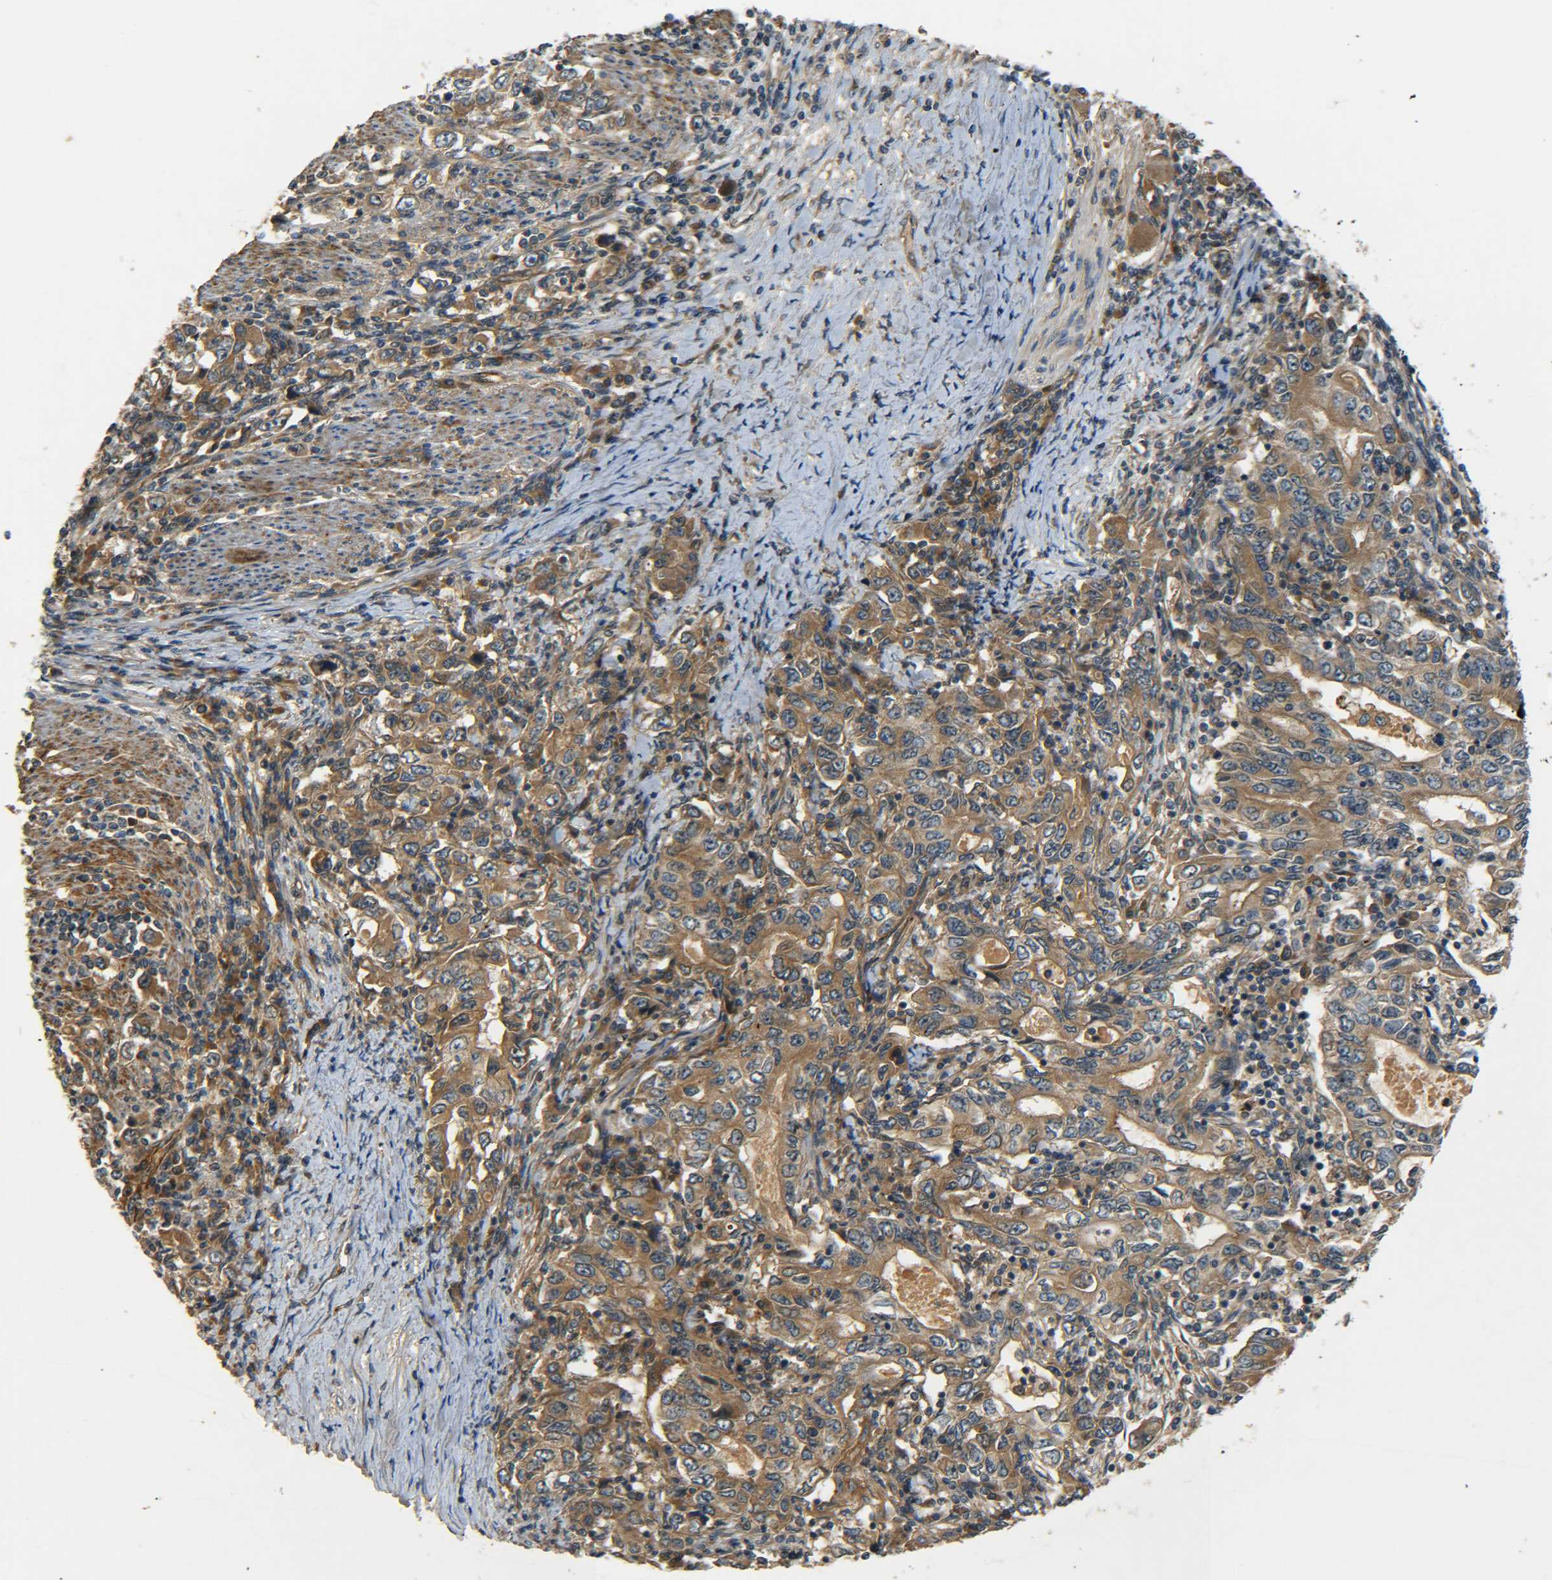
{"staining": {"intensity": "moderate", "quantity": ">75%", "location": "cytoplasmic/membranous"}, "tissue": "stomach cancer", "cell_type": "Tumor cells", "image_type": "cancer", "snomed": [{"axis": "morphology", "description": "Adenocarcinoma, NOS"}, {"axis": "topography", "description": "Stomach, lower"}], "caption": "The image reveals staining of adenocarcinoma (stomach), revealing moderate cytoplasmic/membranous protein staining (brown color) within tumor cells.", "gene": "LRCH3", "patient": {"sex": "female", "age": 72}}